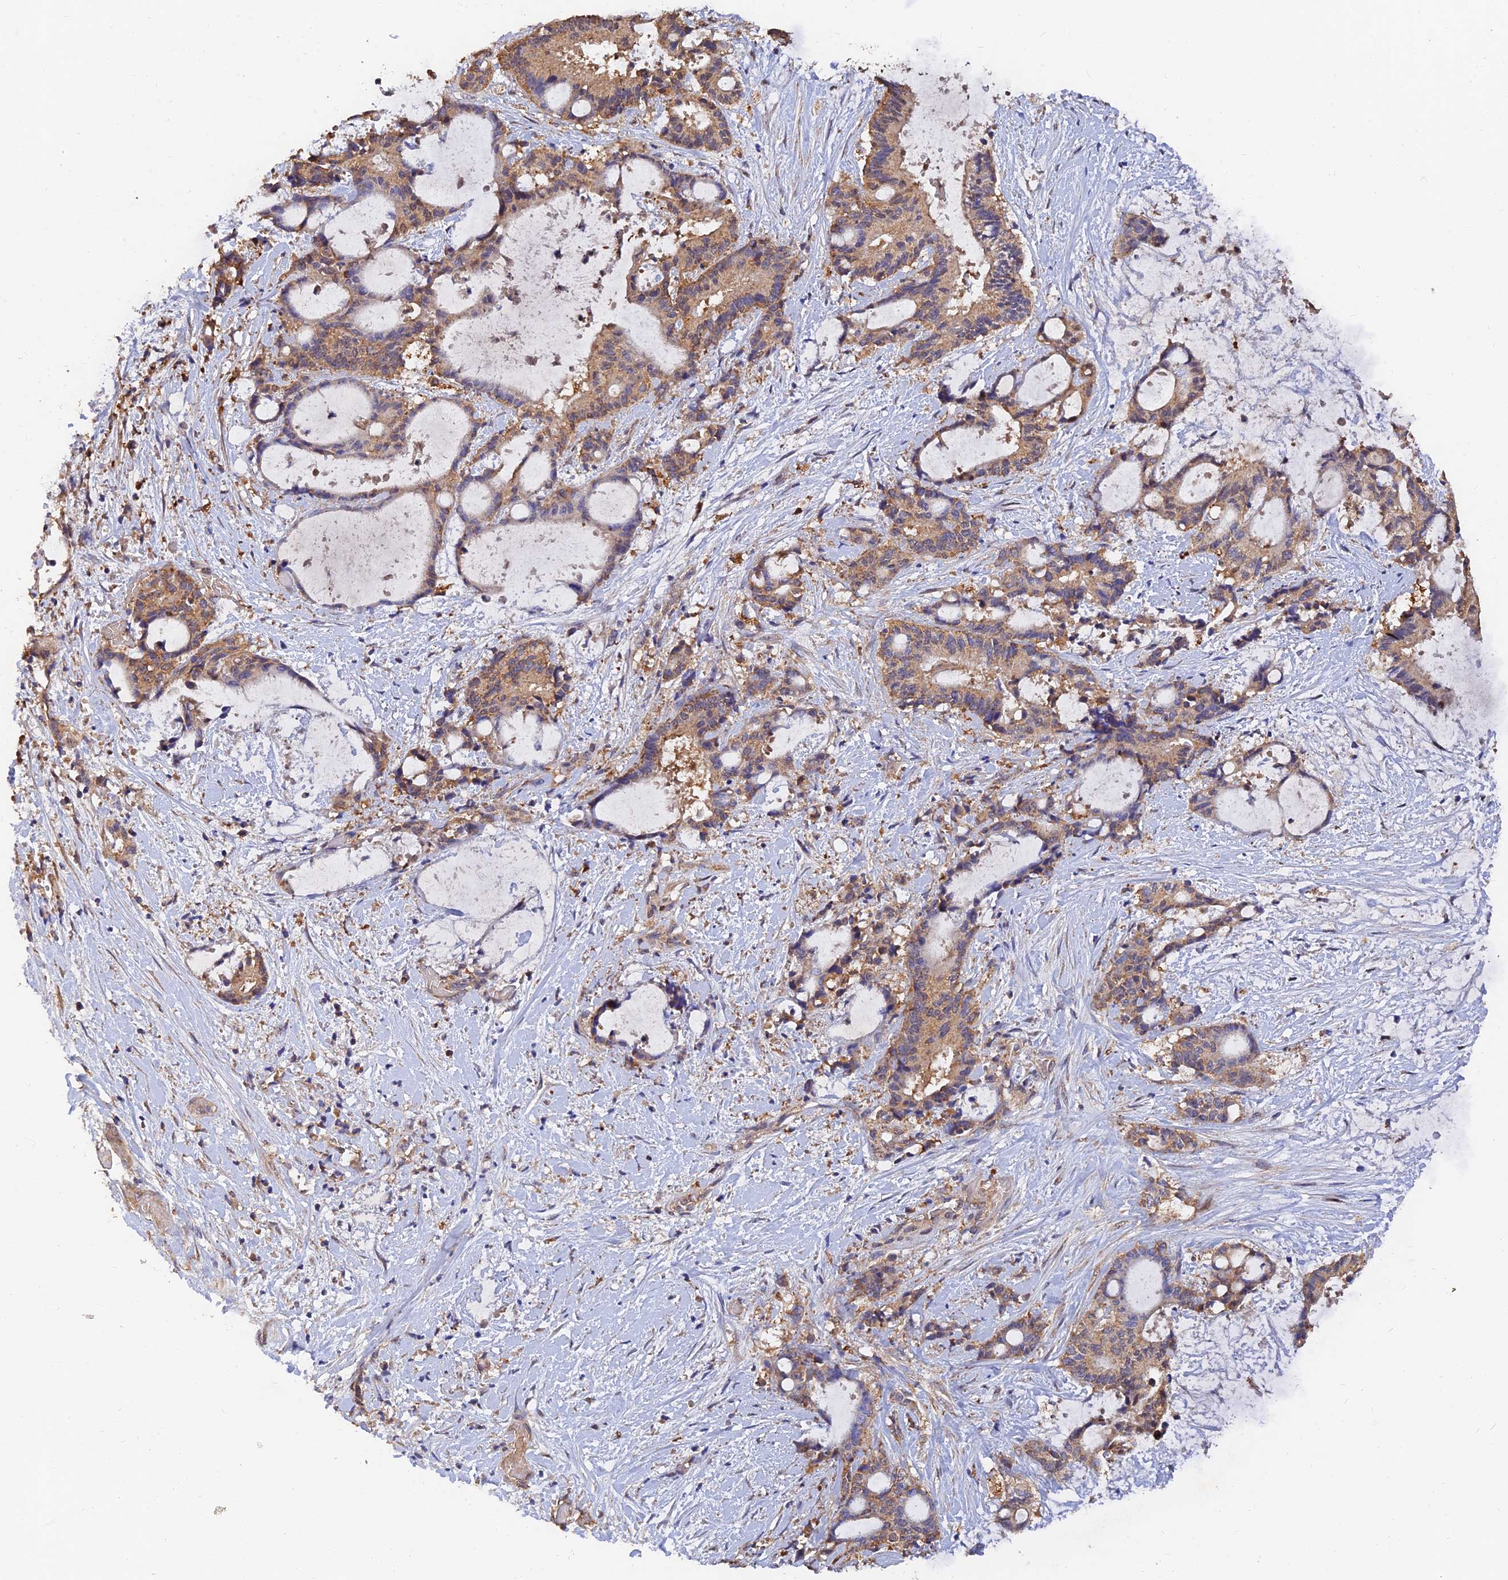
{"staining": {"intensity": "moderate", "quantity": ">75%", "location": "cytoplasmic/membranous"}, "tissue": "liver cancer", "cell_type": "Tumor cells", "image_type": "cancer", "snomed": [{"axis": "morphology", "description": "Normal tissue, NOS"}, {"axis": "morphology", "description": "Cholangiocarcinoma"}, {"axis": "topography", "description": "Liver"}, {"axis": "topography", "description": "Peripheral nerve tissue"}], "caption": "This image demonstrates liver cancer (cholangiocarcinoma) stained with immunohistochemistry (IHC) to label a protein in brown. The cytoplasmic/membranous of tumor cells show moderate positivity for the protein. Nuclei are counter-stained blue.", "gene": "SLC38A11", "patient": {"sex": "female", "age": 73}}